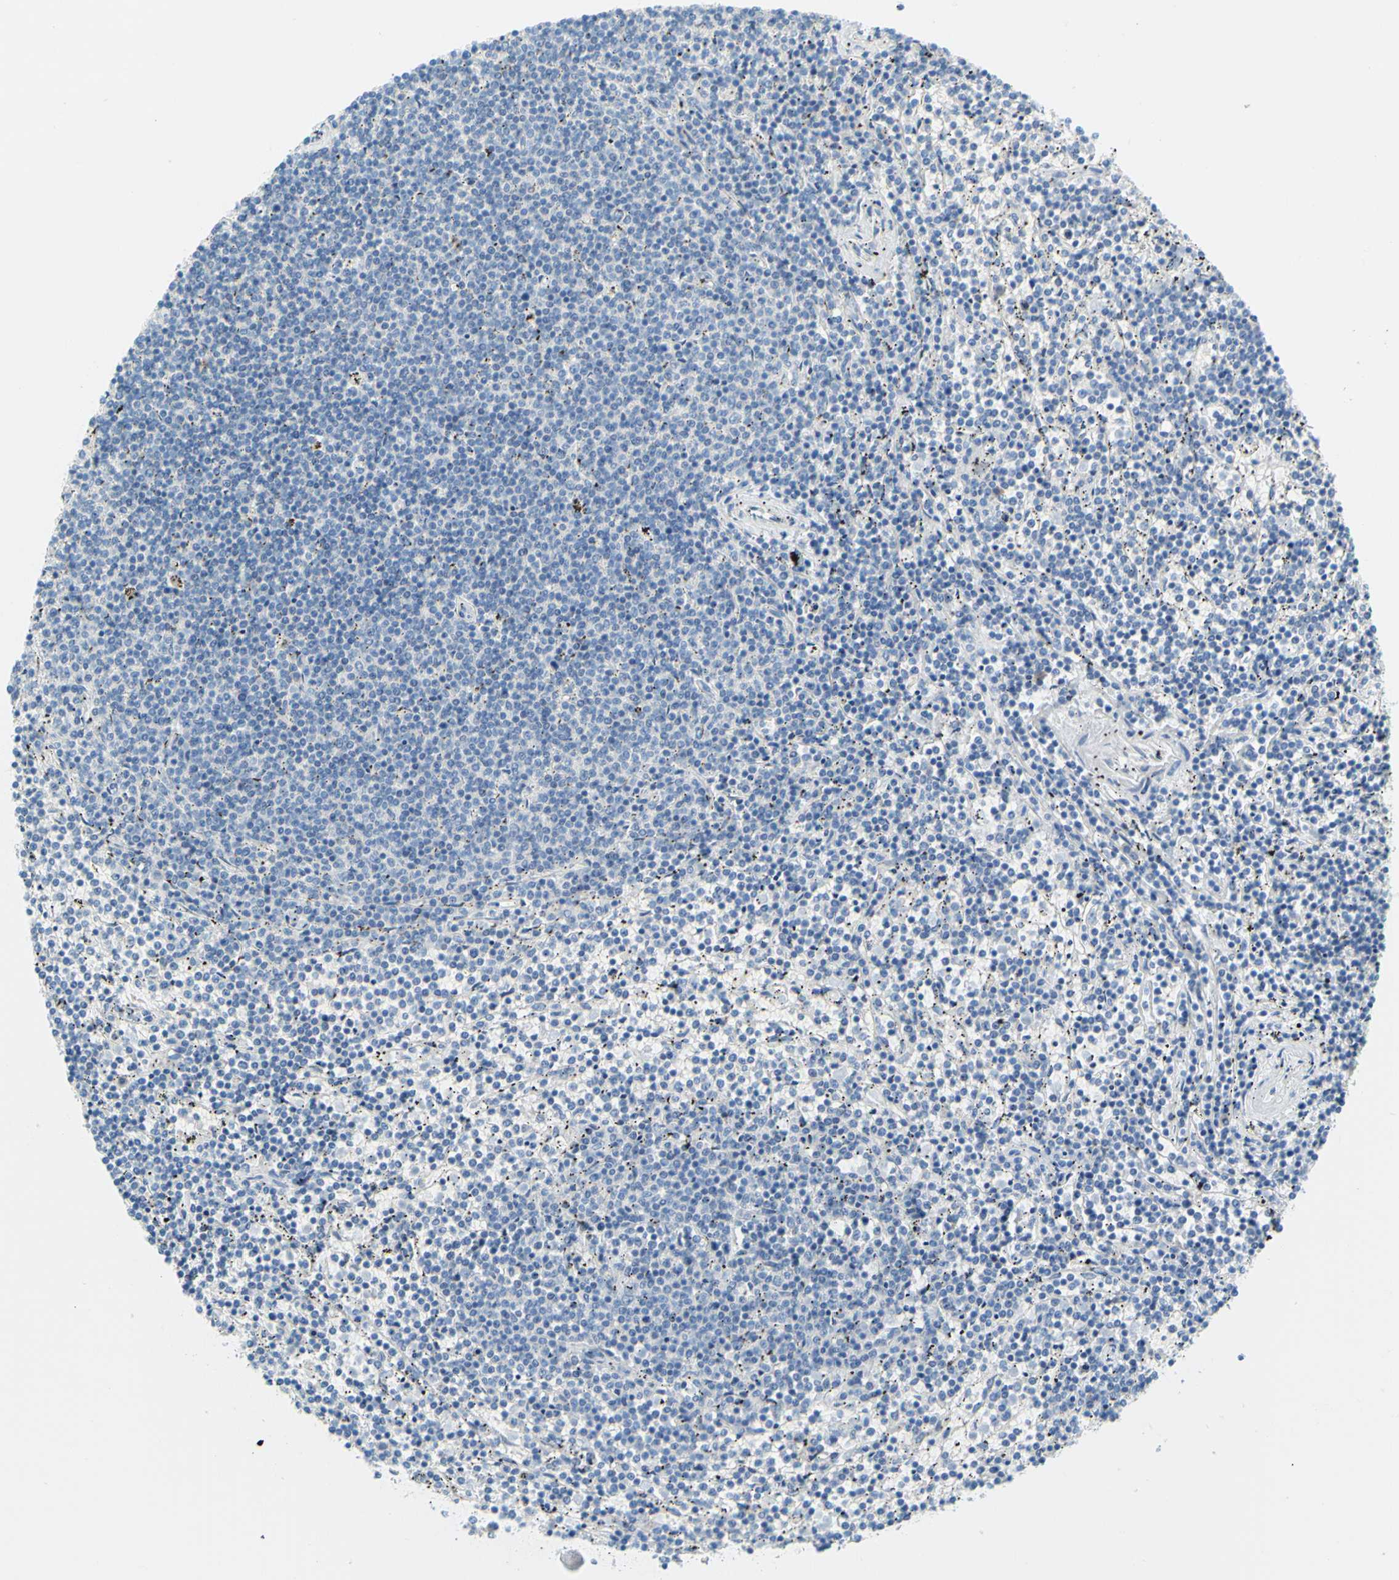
{"staining": {"intensity": "negative", "quantity": "none", "location": "none"}, "tissue": "lymphoma", "cell_type": "Tumor cells", "image_type": "cancer", "snomed": [{"axis": "morphology", "description": "Malignant lymphoma, non-Hodgkin's type, Low grade"}, {"axis": "topography", "description": "Spleen"}], "caption": "High magnification brightfield microscopy of lymphoma stained with DAB (brown) and counterstained with hematoxylin (blue): tumor cells show no significant staining. The staining is performed using DAB brown chromogen with nuclei counter-stained in using hematoxylin.", "gene": "DCT", "patient": {"sex": "female", "age": 50}}